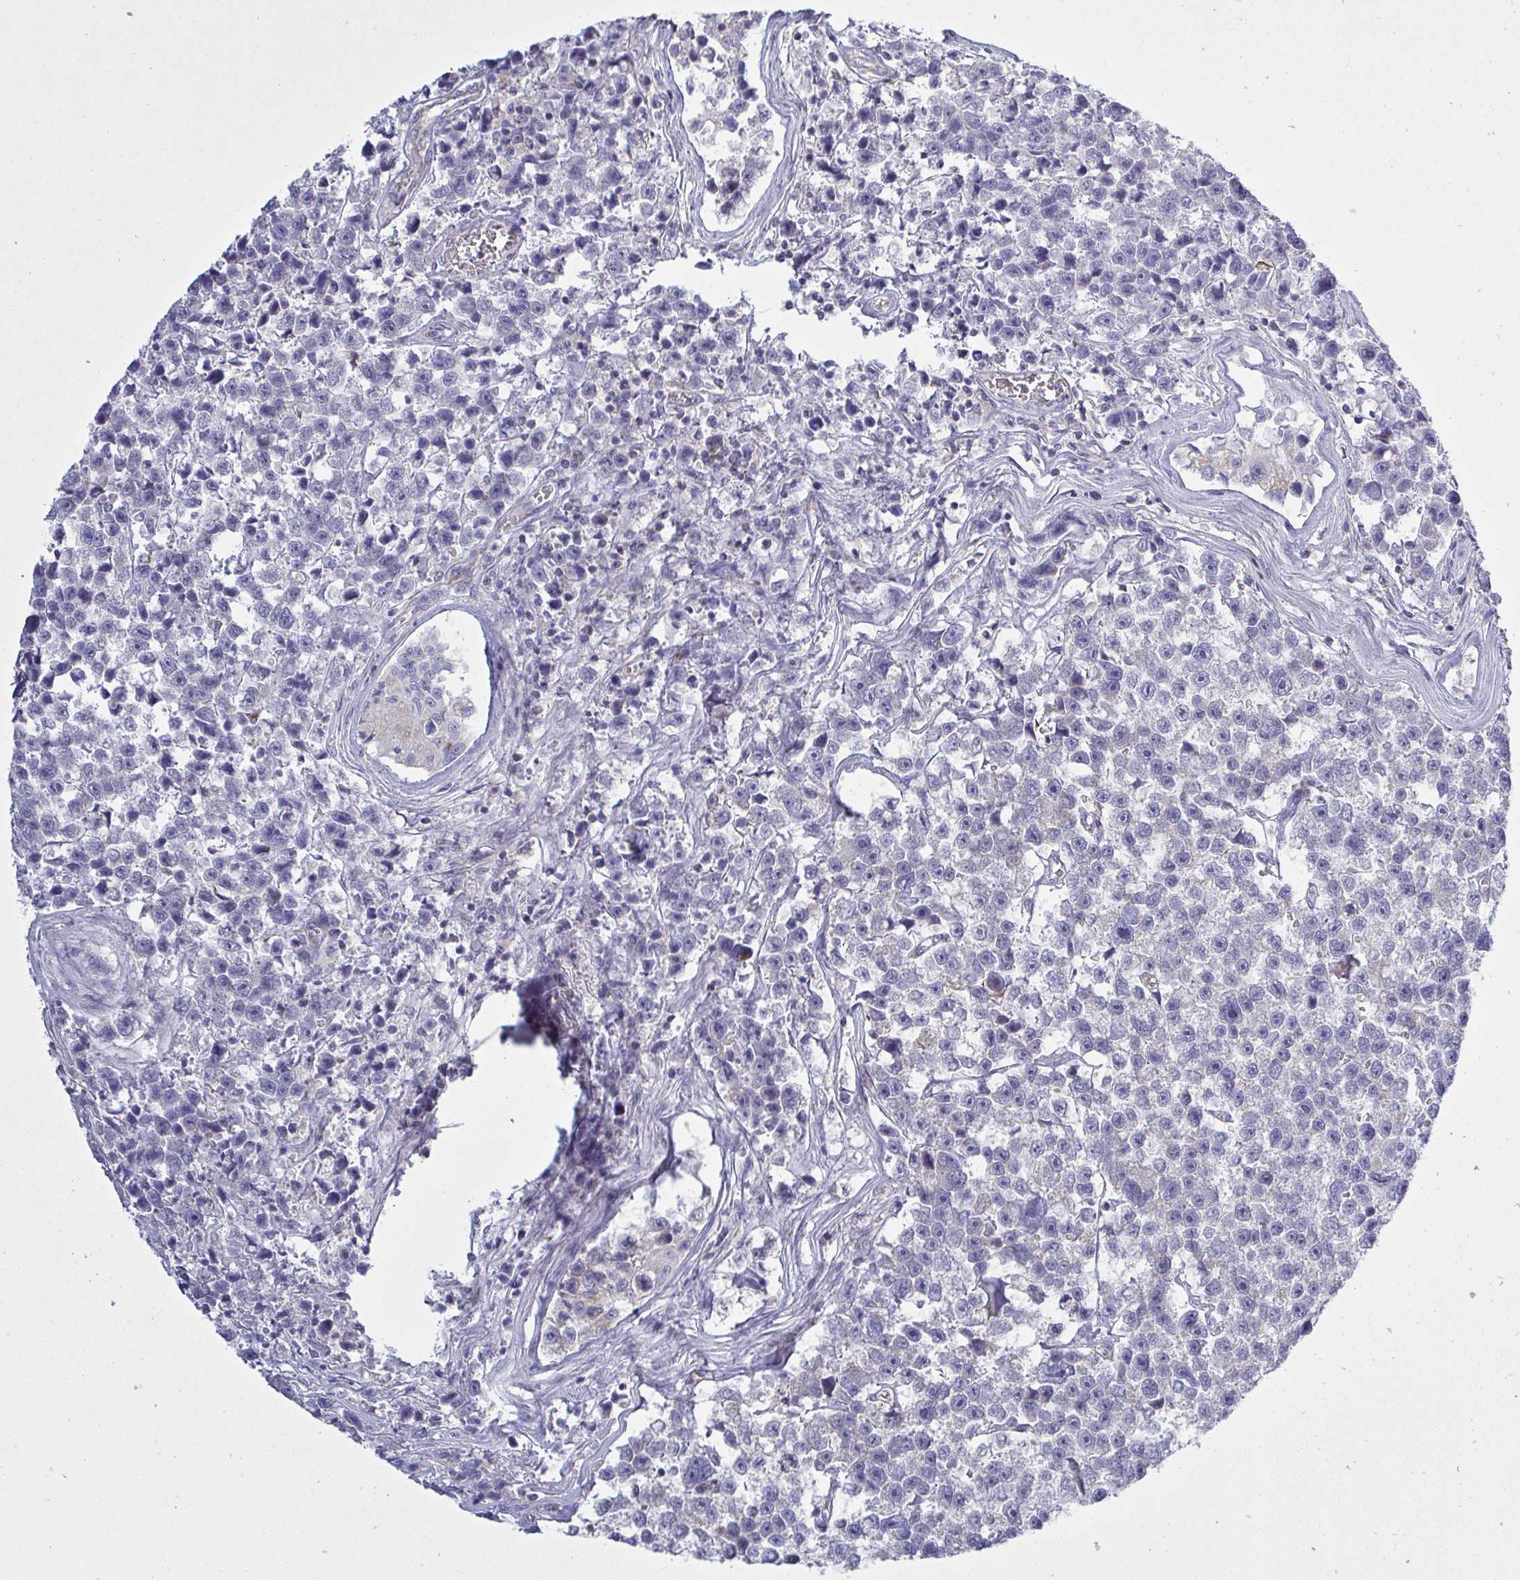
{"staining": {"intensity": "negative", "quantity": "none", "location": "none"}, "tissue": "testis cancer", "cell_type": "Tumor cells", "image_type": "cancer", "snomed": [{"axis": "morphology", "description": "Seminoma, NOS"}, {"axis": "topography", "description": "Testis"}], "caption": "IHC image of neoplastic tissue: testis cancer stained with DAB reveals no significant protein staining in tumor cells.", "gene": "NDUFA7", "patient": {"sex": "male", "age": 26}}